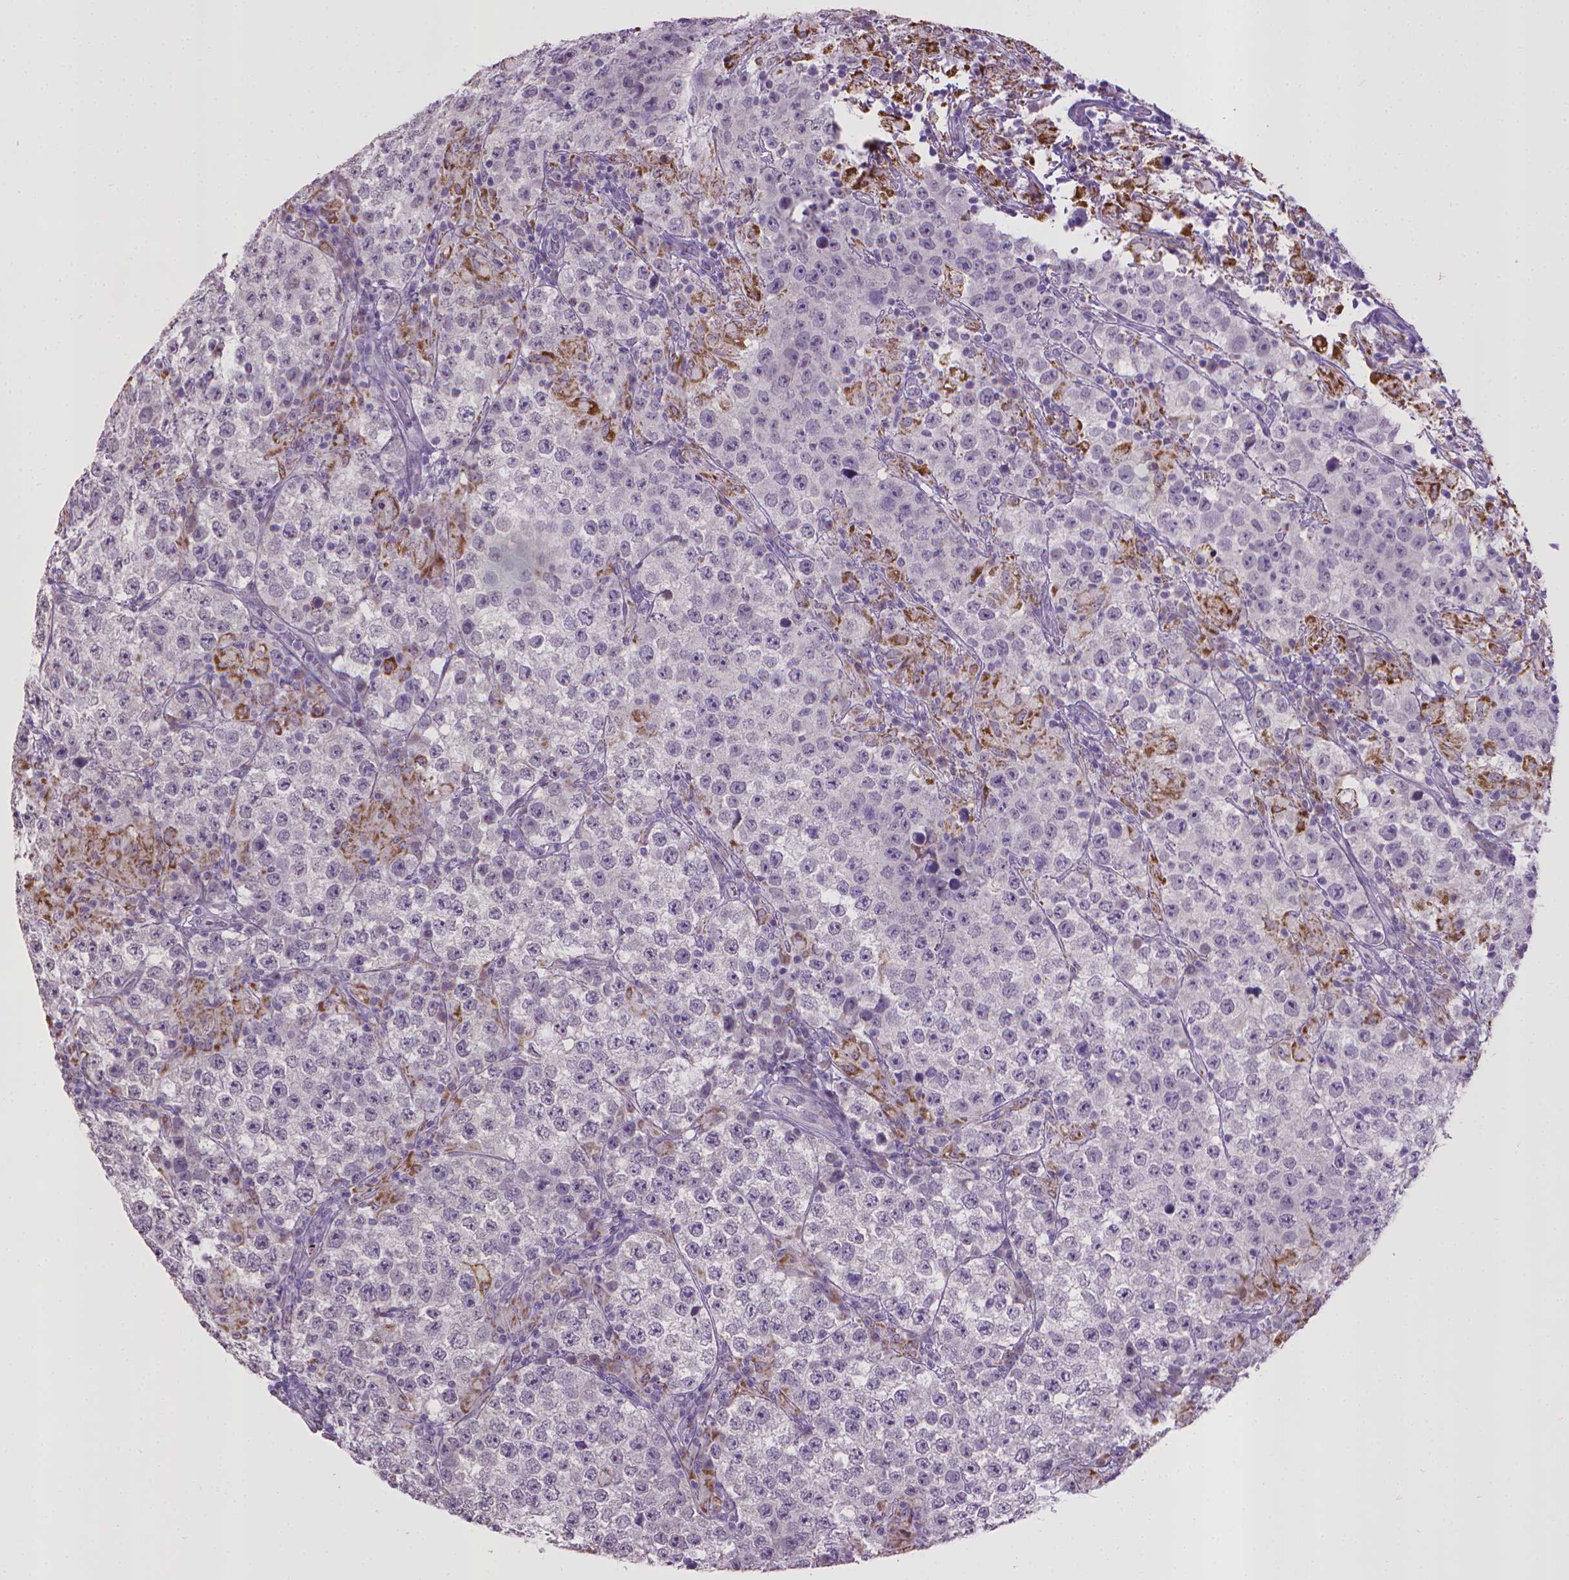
{"staining": {"intensity": "negative", "quantity": "none", "location": "none"}, "tissue": "testis cancer", "cell_type": "Tumor cells", "image_type": "cancer", "snomed": [{"axis": "morphology", "description": "Seminoma, NOS"}, {"axis": "morphology", "description": "Carcinoma, Embryonal, NOS"}, {"axis": "topography", "description": "Testis"}], "caption": "High magnification brightfield microscopy of seminoma (testis) stained with DAB (brown) and counterstained with hematoxylin (blue): tumor cells show no significant expression.", "gene": "KMO", "patient": {"sex": "male", "age": 41}}